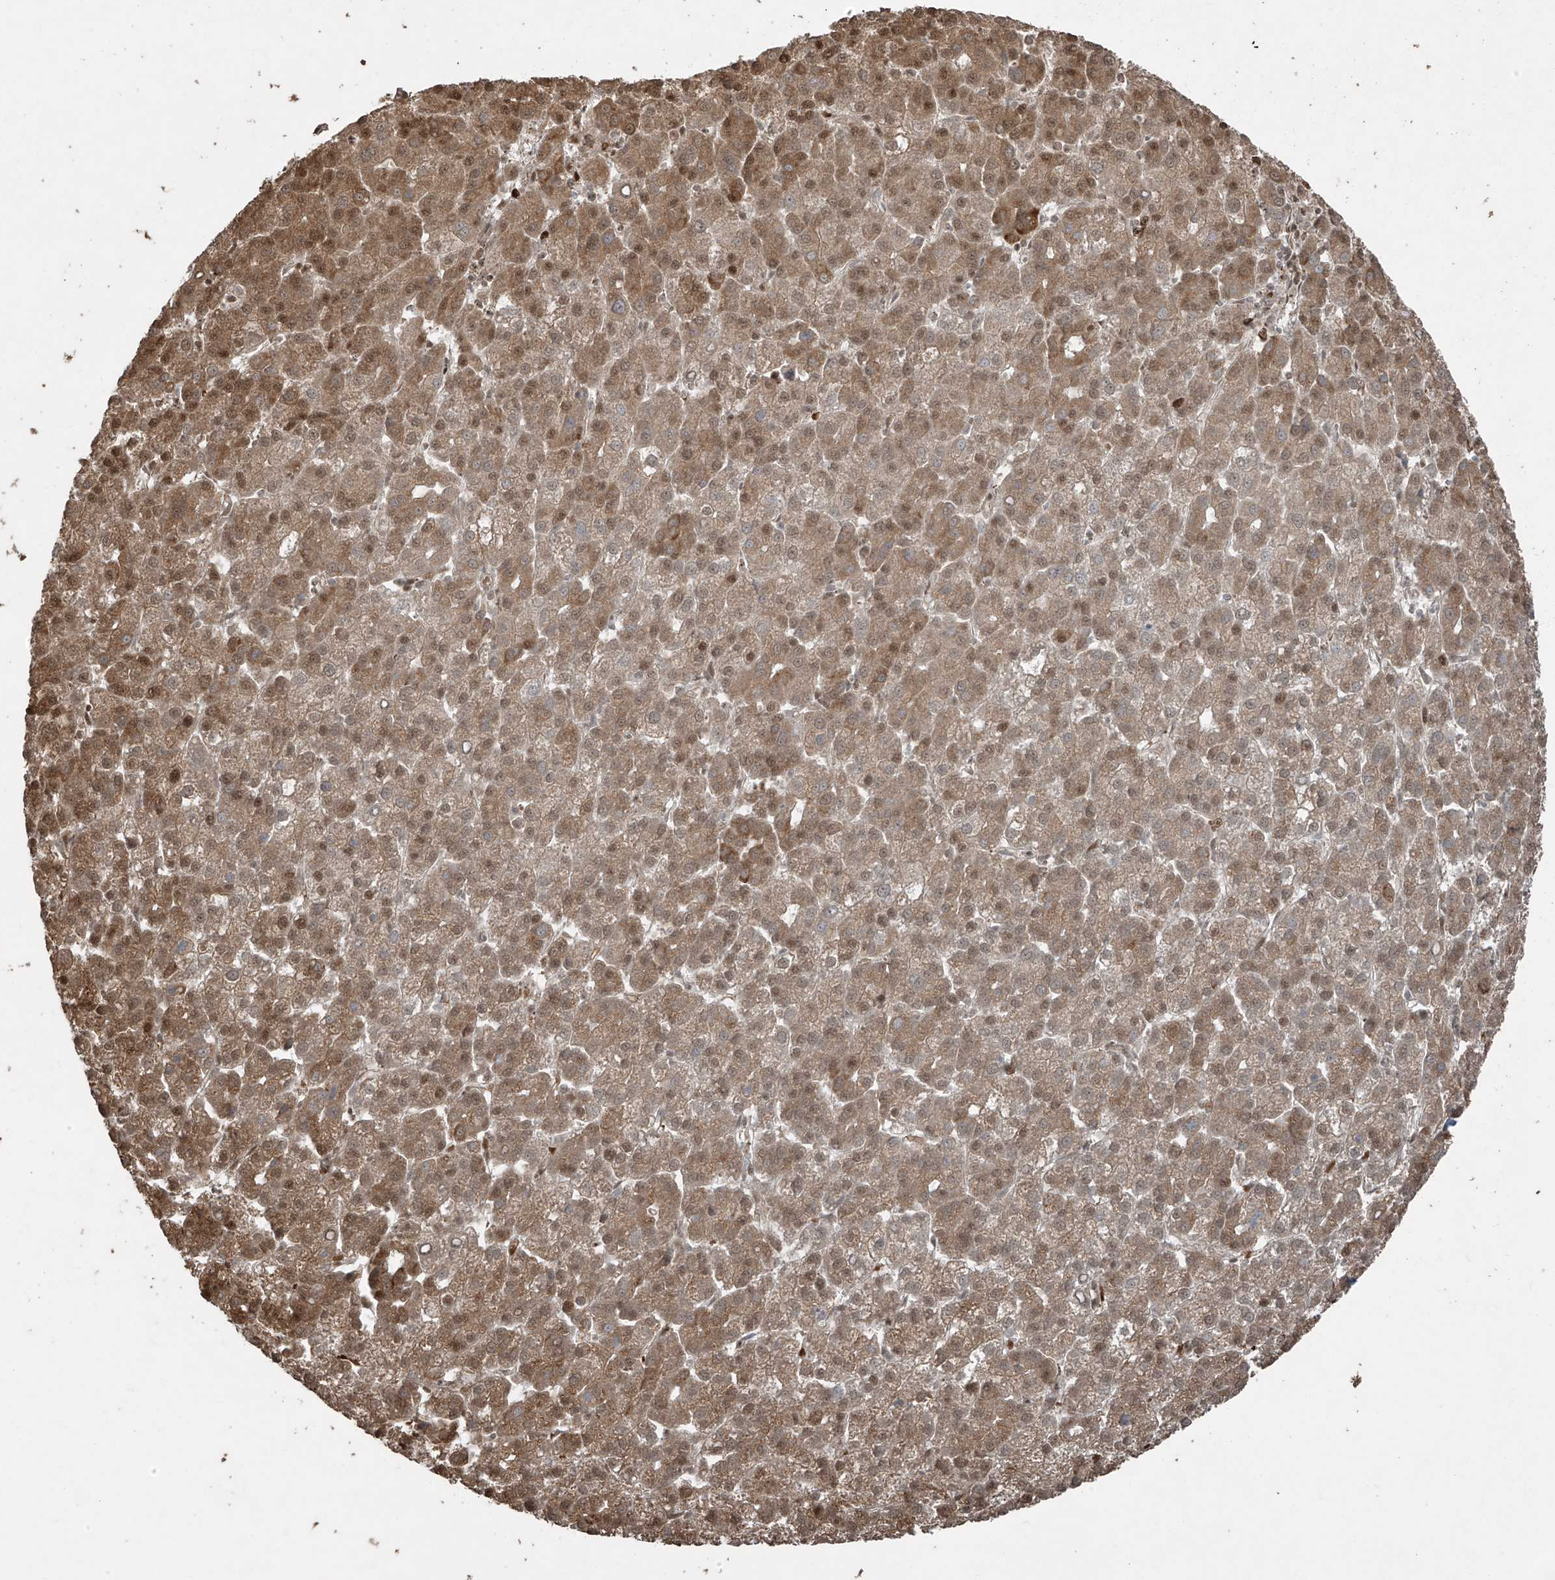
{"staining": {"intensity": "moderate", "quantity": ">75%", "location": "cytoplasmic/membranous,nuclear"}, "tissue": "liver cancer", "cell_type": "Tumor cells", "image_type": "cancer", "snomed": [{"axis": "morphology", "description": "Carcinoma, Hepatocellular, NOS"}, {"axis": "topography", "description": "Liver"}], "caption": "Liver cancer stained with DAB (3,3'-diaminobenzidine) immunohistochemistry displays medium levels of moderate cytoplasmic/membranous and nuclear staining in approximately >75% of tumor cells.", "gene": "TTC22", "patient": {"sex": "female", "age": 58}}